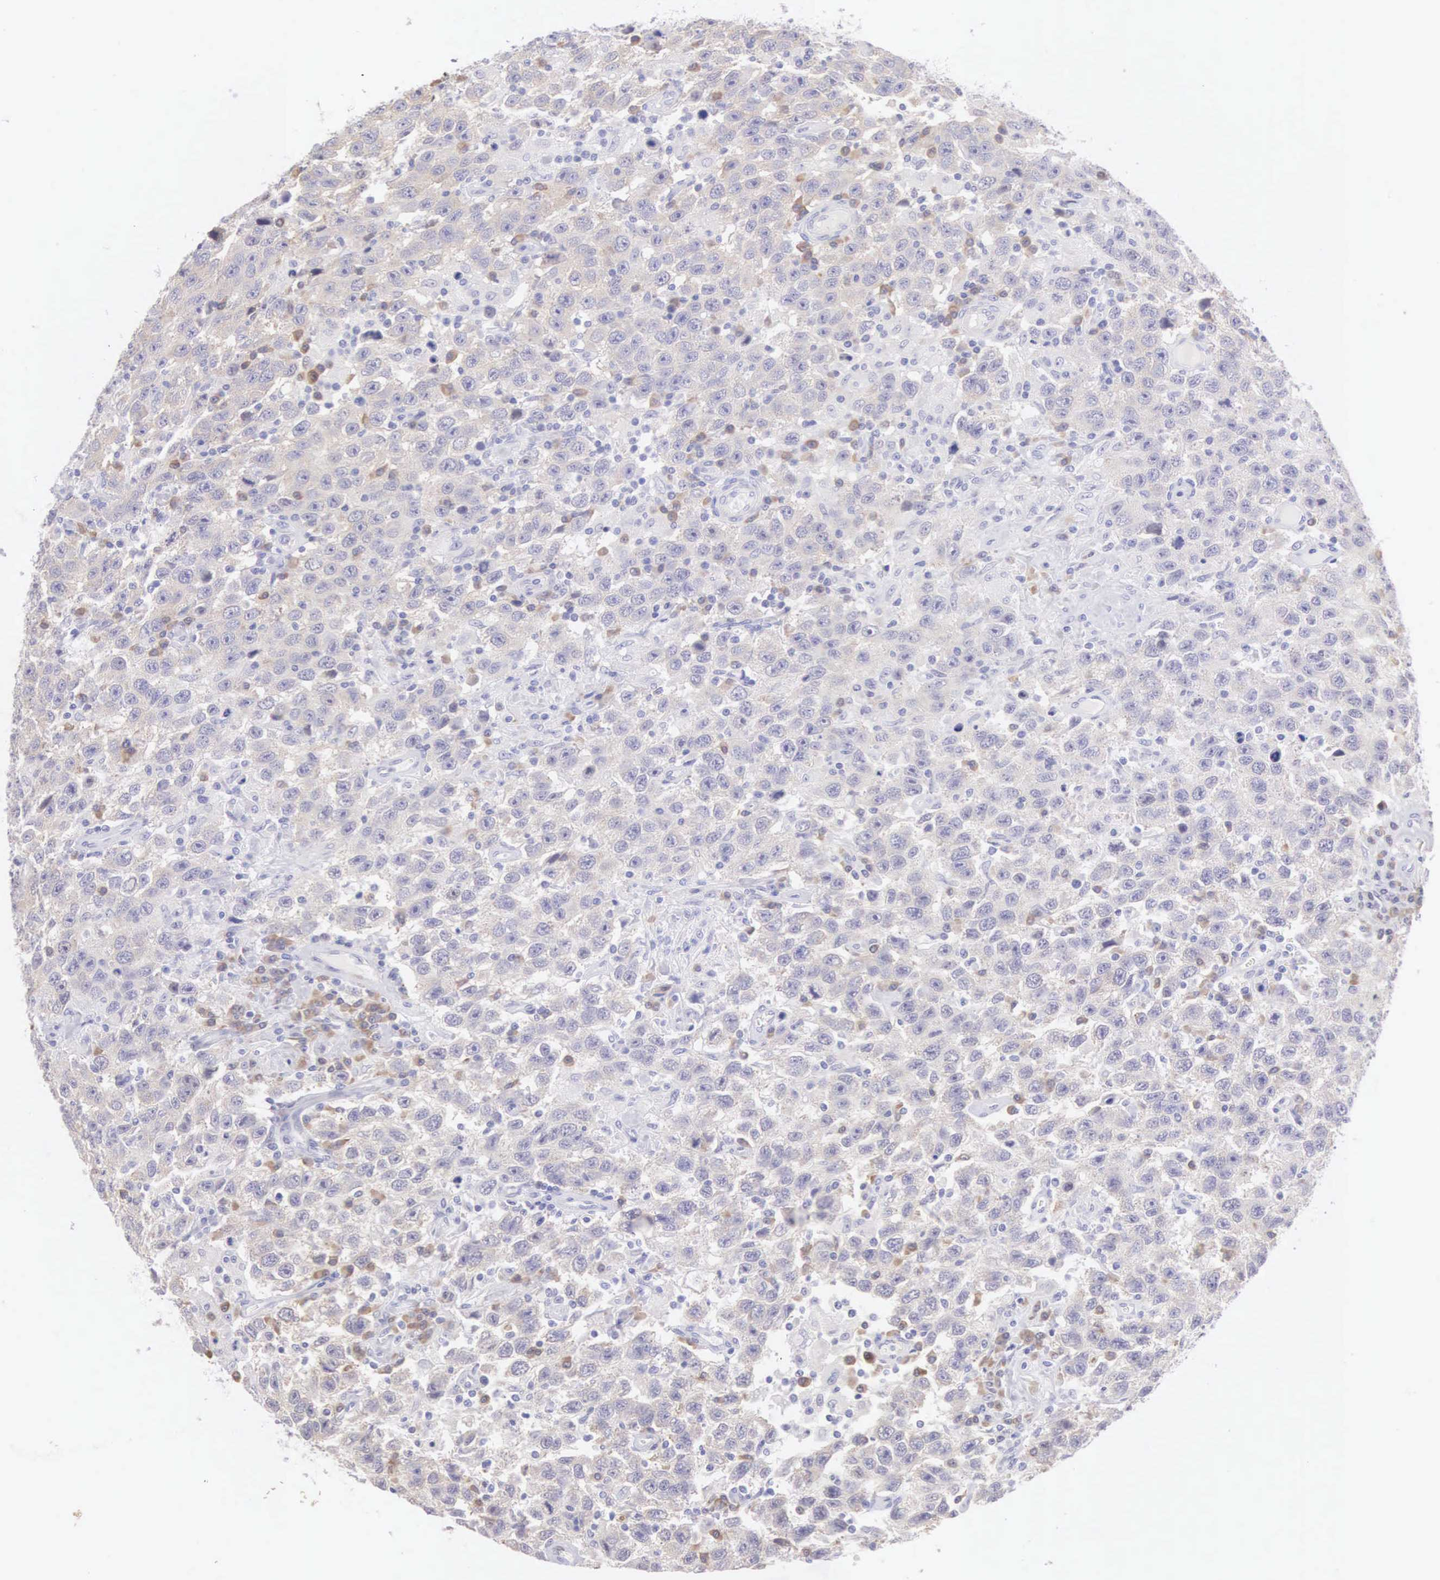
{"staining": {"intensity": "negative", "quantity": "none", "location": "none"}, "tissue": "testis cancer", "cell_type": "Tumor cells", "image_type": "cancer", "snomed": [{"axis": "morphology", "description": "Seminoma, NOS"}, {"axis": "topography", "description": "Testis"}], "caption": "Tumor cells show no significant positivity in seminoma (testis). (Brightfield microscopy of DAB immunohistochemistry (IHC) at high magnification).", "gene": "ARFGAP3", "patient": {"sex": "male", "age": 41}}